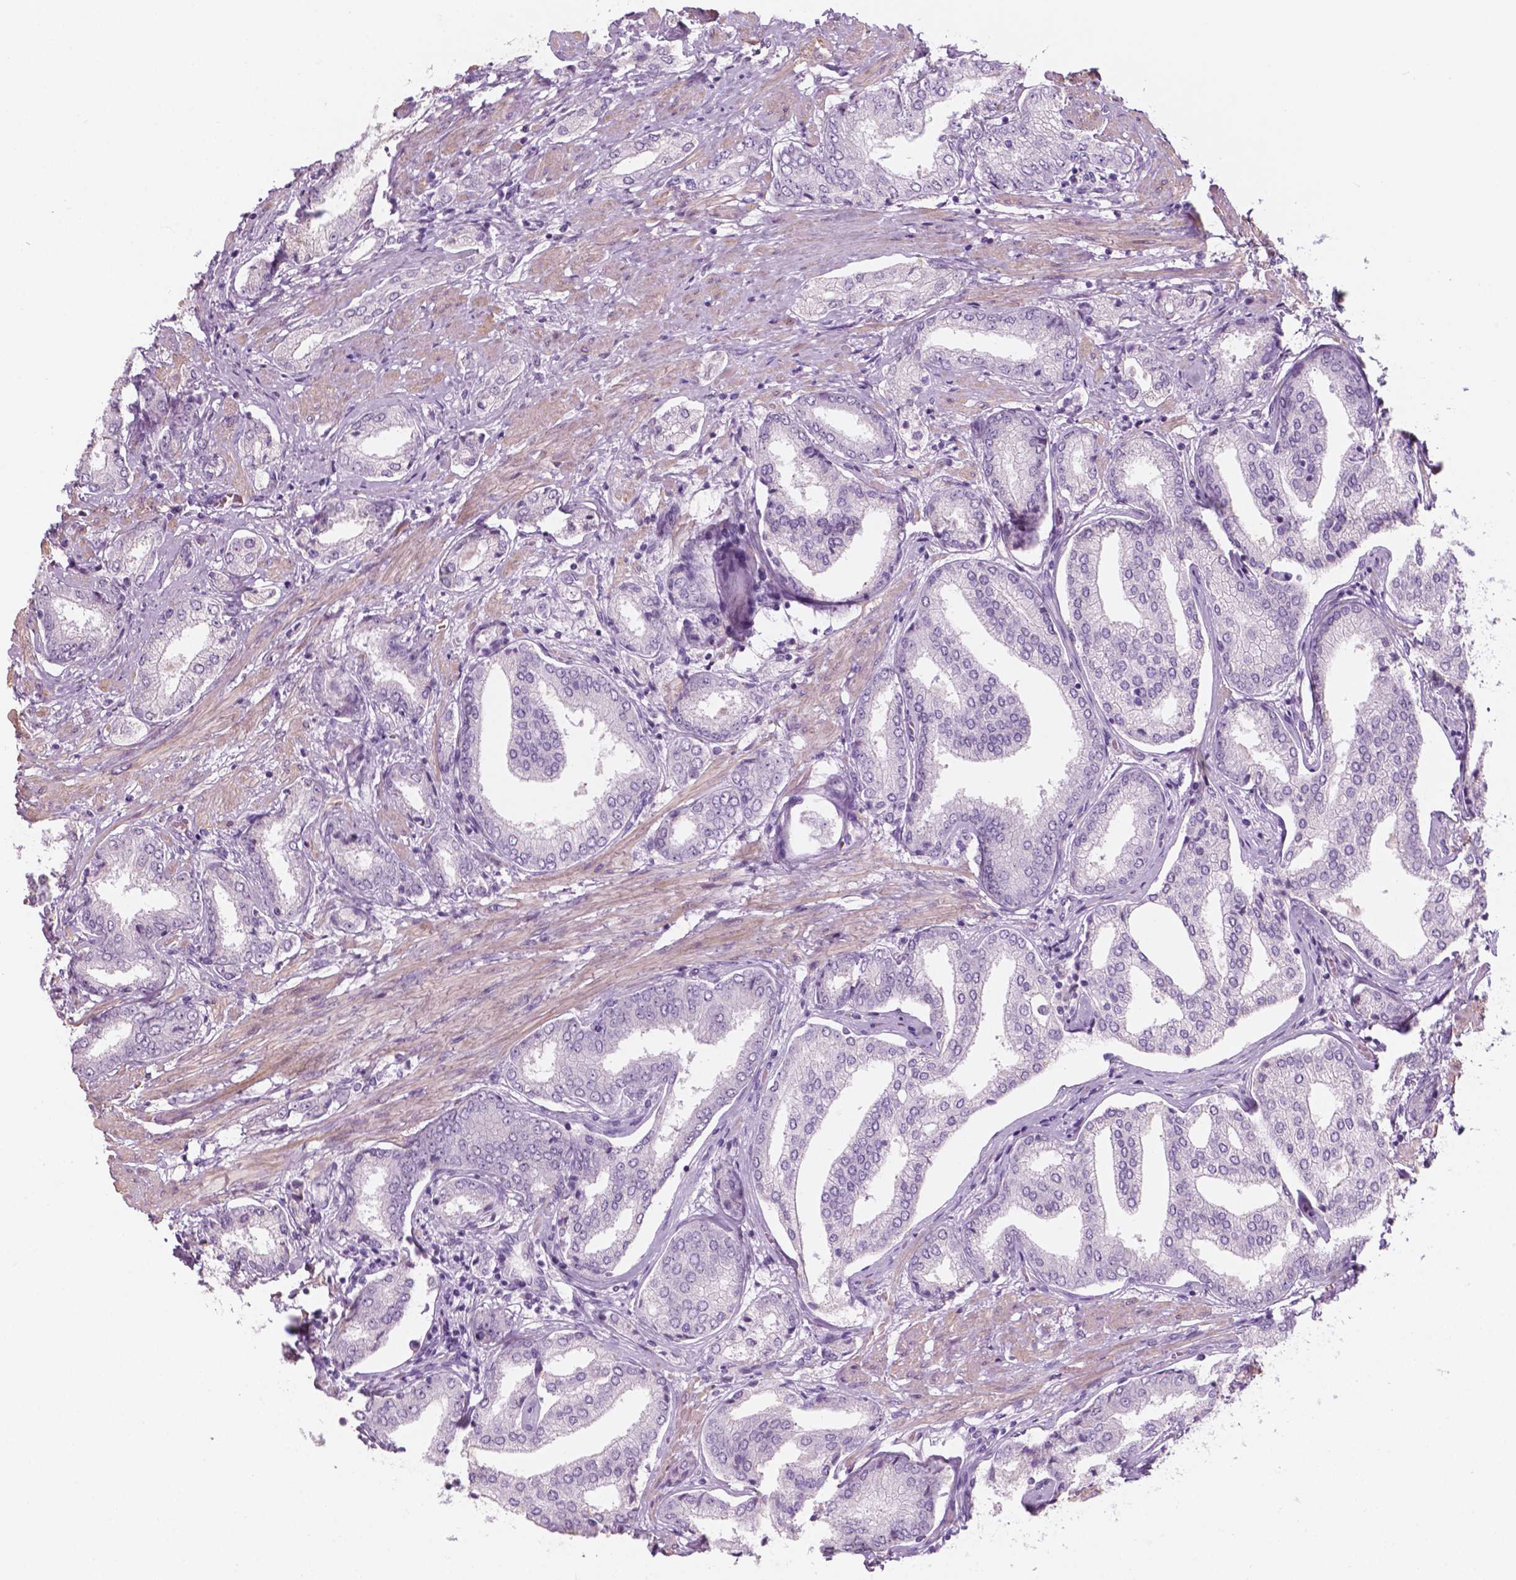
{"staining": {"intensity": "negative", "quantity": "none", "location": "none"}, "tissue": "prostate cancer", "cell_type": "Tumor cells", "image_type": "cancer", "snomed": [{"axis": "morphology", "description": "Adenocarcinoma, NOS"}, {"axis": "topography", "description": "Prostate"}], "caption": "Micrograph shows no protein expression in tumor cells of adenocarcinoma (prostate) tissue.", "gene": "ZNF853", "patient": {"sex": "male", "age": 63}}